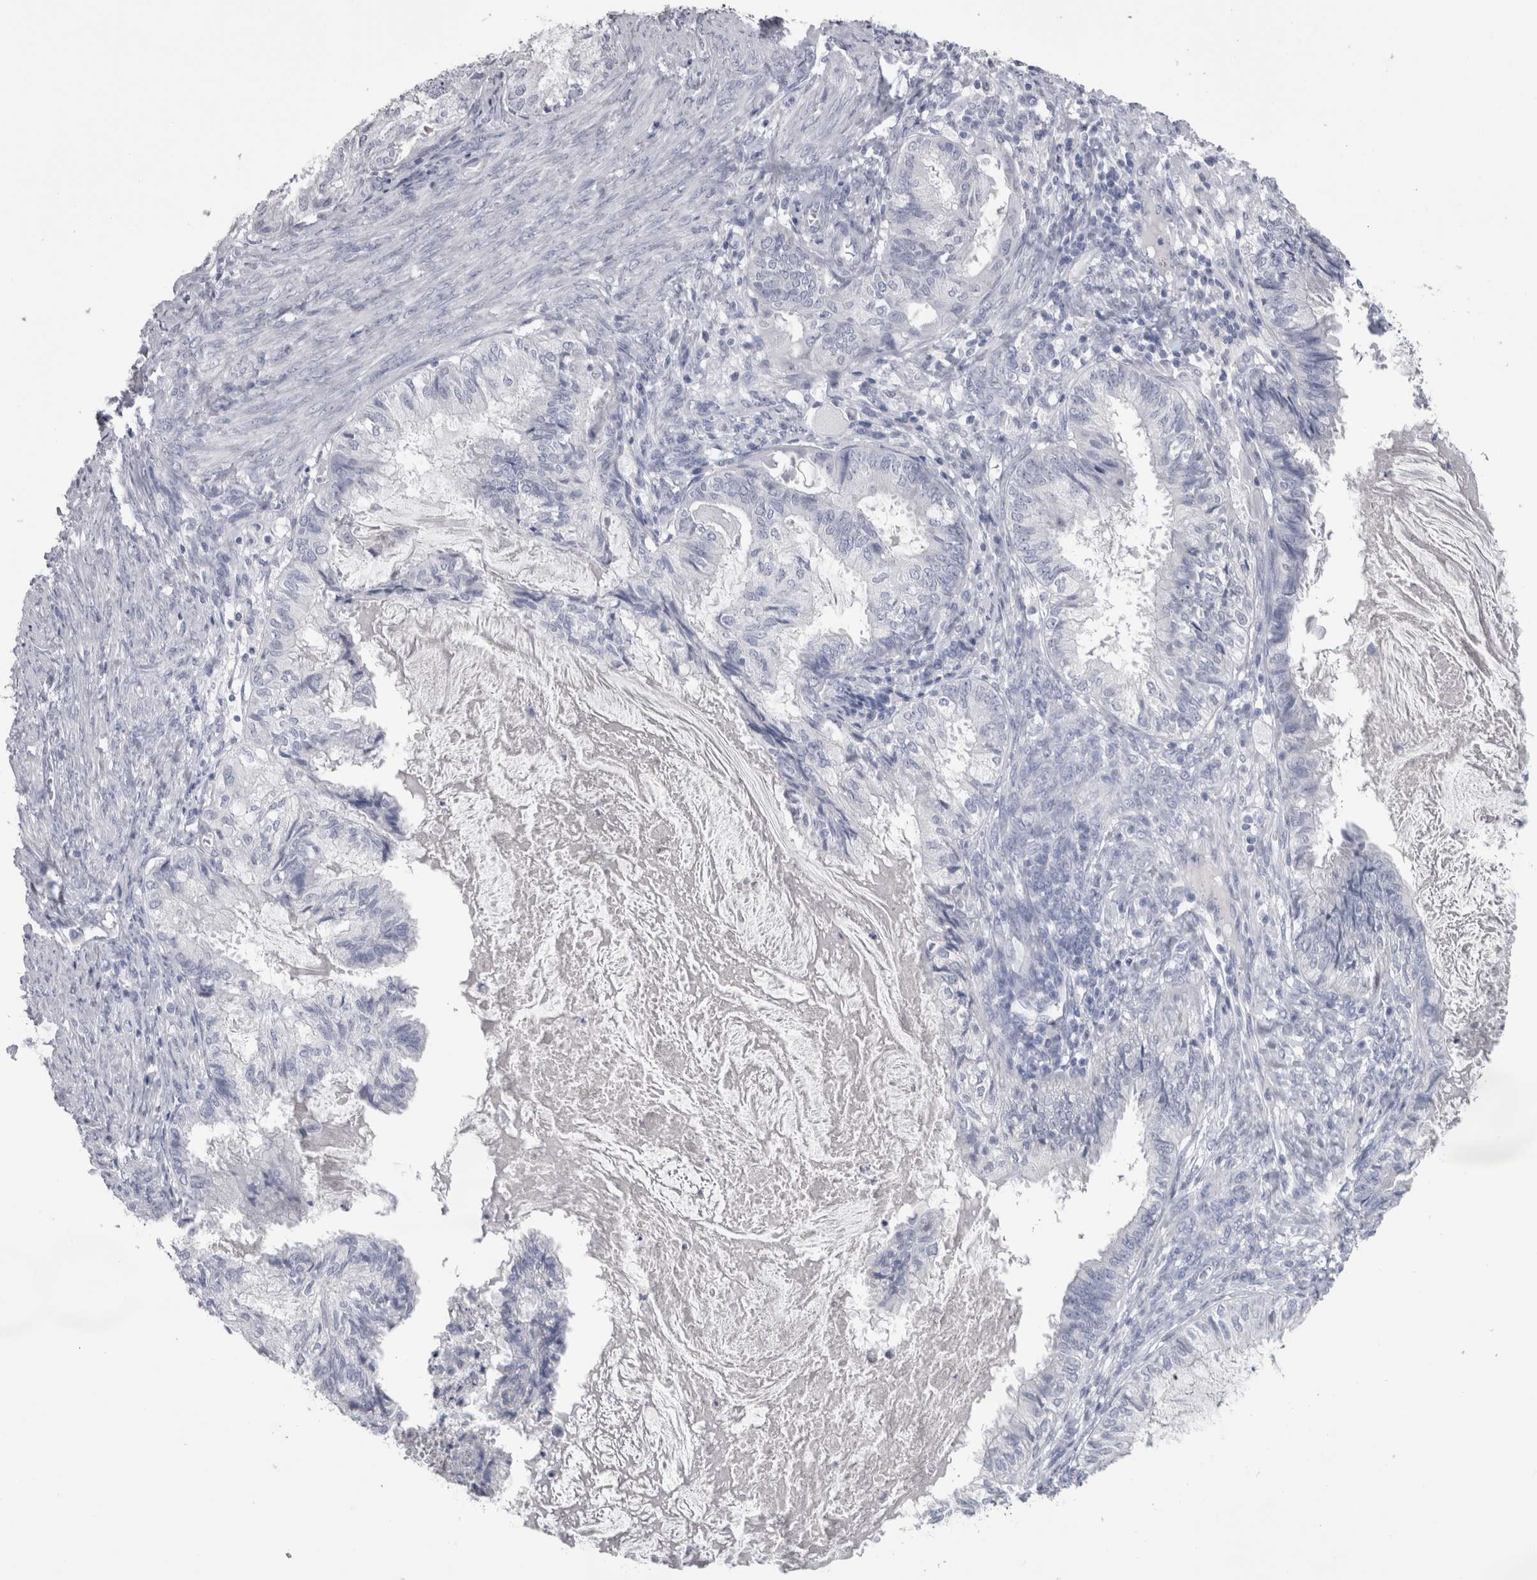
{"staining": {"intensity": "negative", "quantity": "none", "location": "none"}, "tissue": "cervical cancer", "cell_type": "Tumor cells", "image_type": "cancer", "snomed": [{"axis": "morphology", "description": "Normal tissue, NOS"}, {"axis": "morphology", "description": "Adenocarcinoma, NOS"}, {"axis": "topography", "description": "Cervix"}, {"axis": "topography", "description": "Endometrium"}], "caption": "An IHC image of cervical cancer (adenocarcinoma) is shown. There is no staining in tumor cells of cervical cancer (adenocarcinoma). (DAB immunohistochemistry (IHC) visualized using brightfield microscopy, high magnification).", "gene": "PTH", "patient": {"sex": "female", "age": 86}}